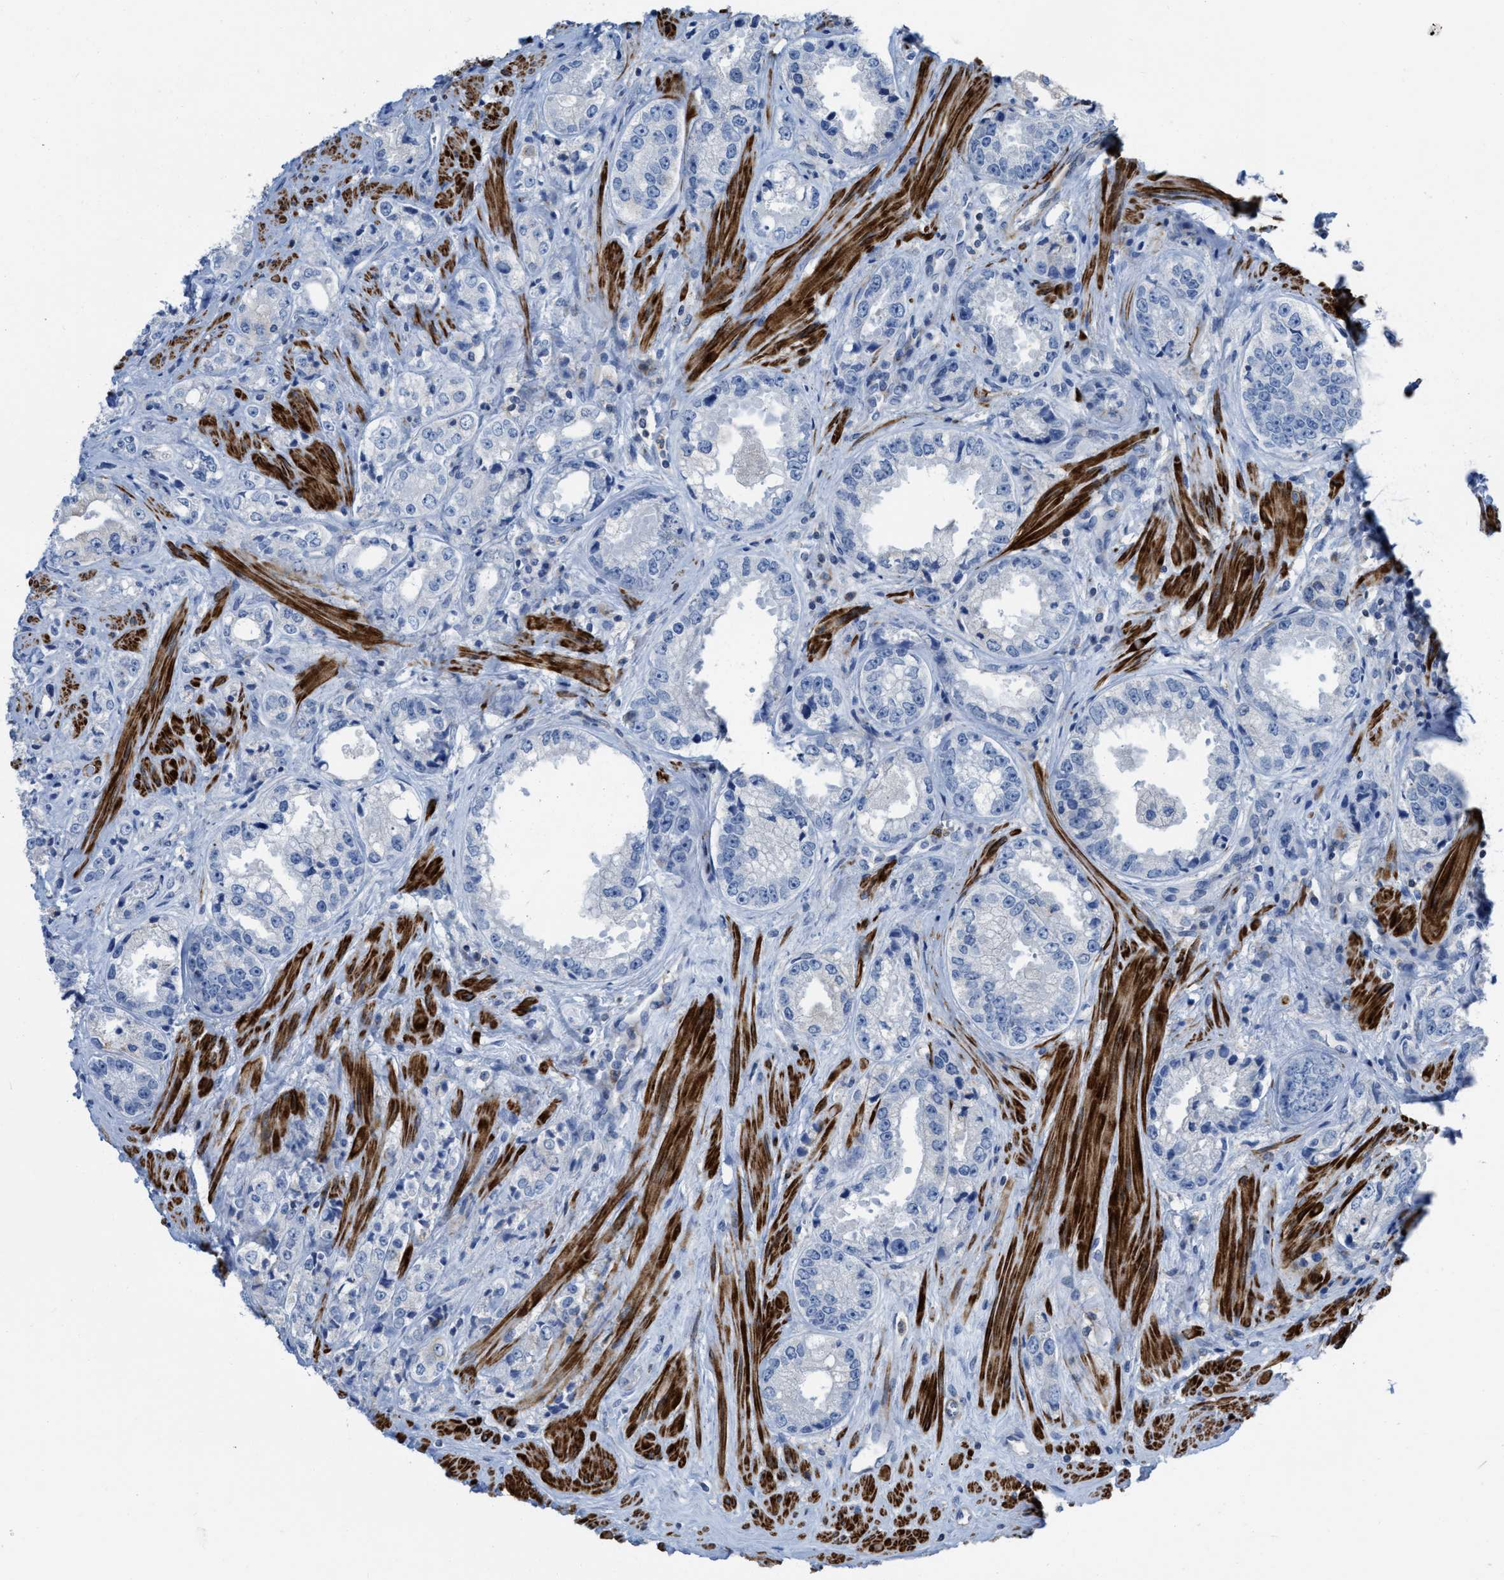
{"staining": {"intensity": "negative", "quantity": "none", "location": "none"}, "tissue": "prostate cancer", "cell_type": "Tumor cells", "image_type": "cancer", "snomed": [{"axis": "morphology", "description": "Adenocarcinoma, High grade"}, {"axis": "topography", "description": "Prostate"}], "caption": "DAB immunohistochemical staining of prostate cancer reveals no significant positivity in tumor cells.", "gene": "PRMT2", "patient": {"sex": "male", "age": 61}}